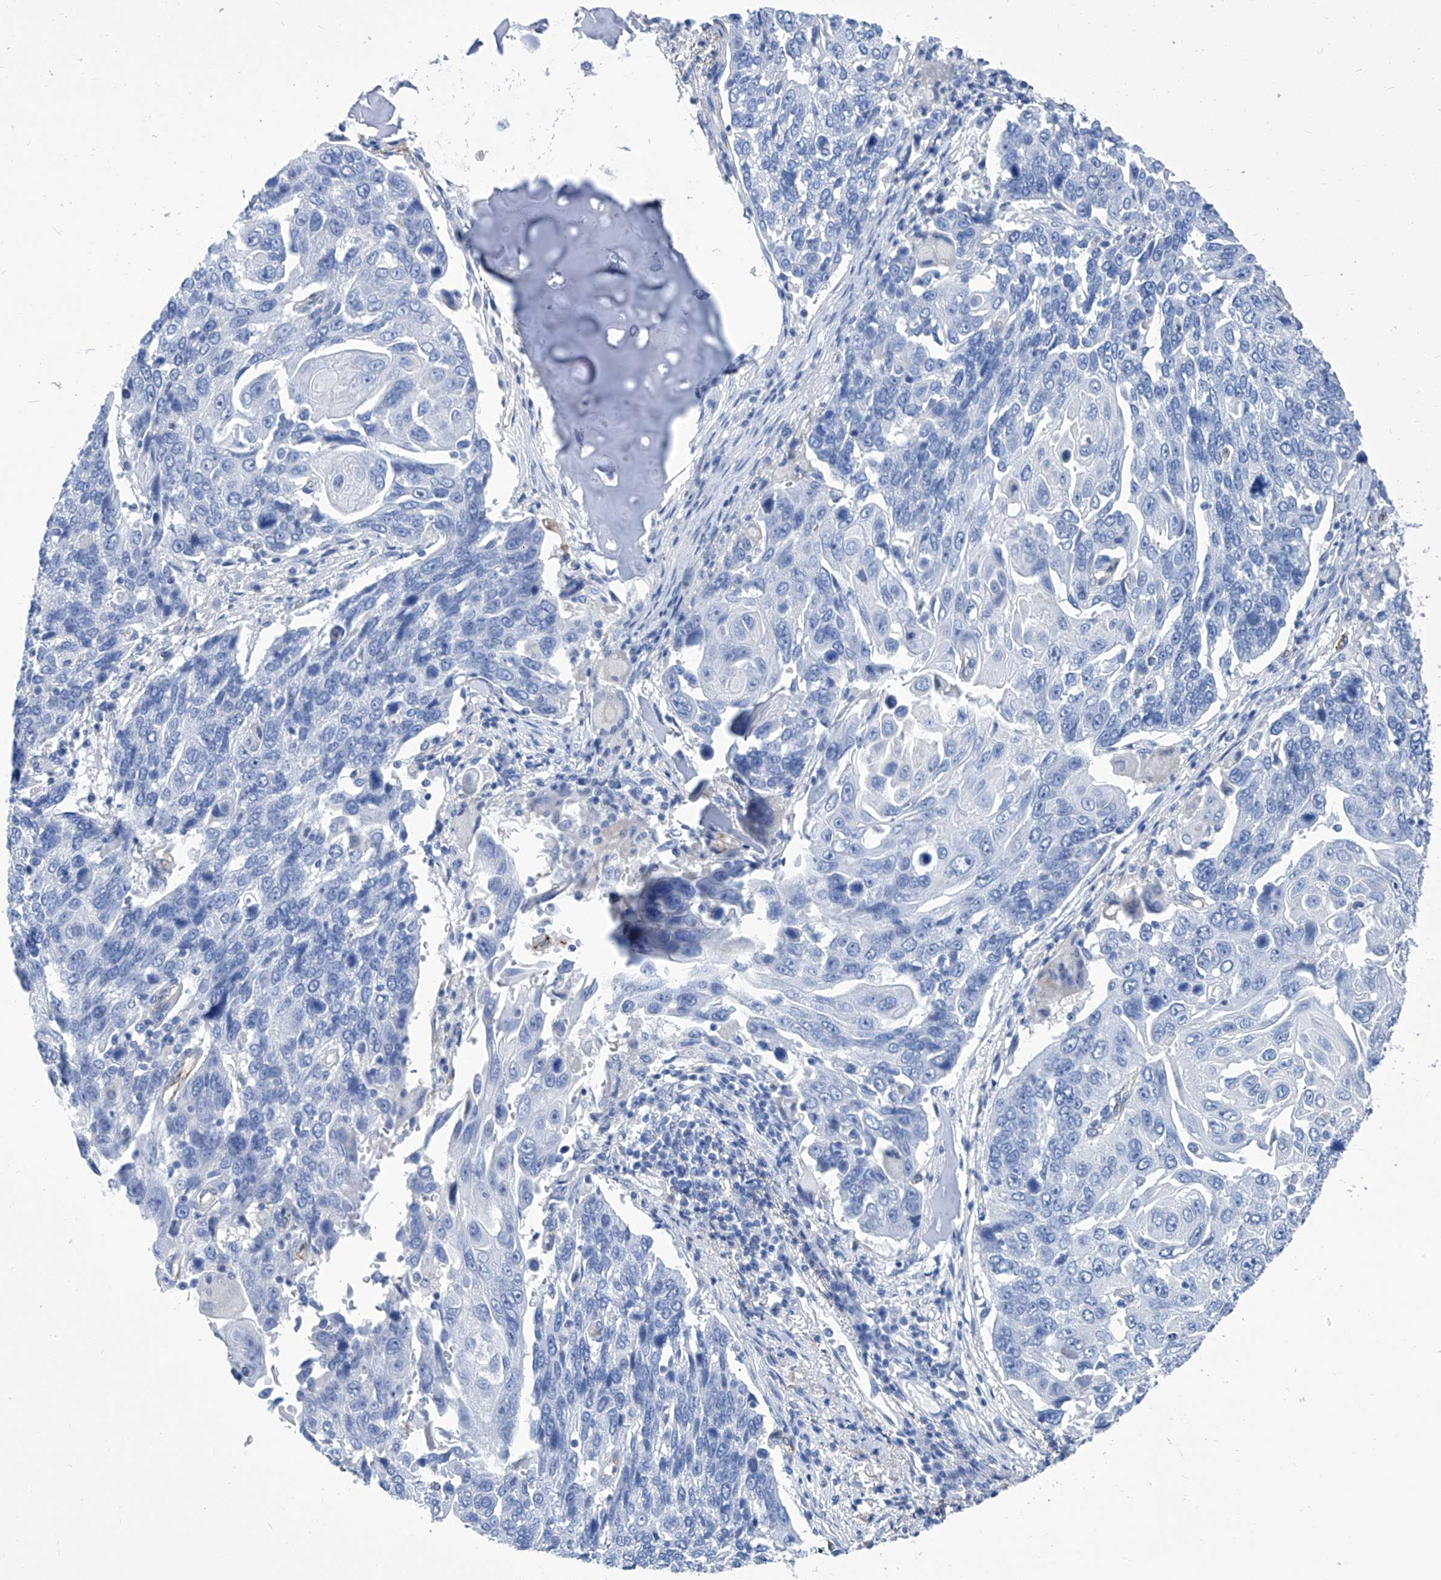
{"staining": {"intensity": "negative", "quantity": "none", "location": "none"}, "tissue": "lung cancer", "cell_type": "Tumor cells", "image_type": "cancer", "snomed": [{"axis": "morphology", "description": "Squamous cell carcinoma, NOS"}, {"axis": "topography", "description": "Lung"}], "caption": "An IHC micrograph of lung cancer (squamous cell carcinoma) is shown. There is no staining in tumor cells of lung cancer (squamous cell carcinoma).", "gene": "SMS", "patient": {"sex": "male", "age": 66}}